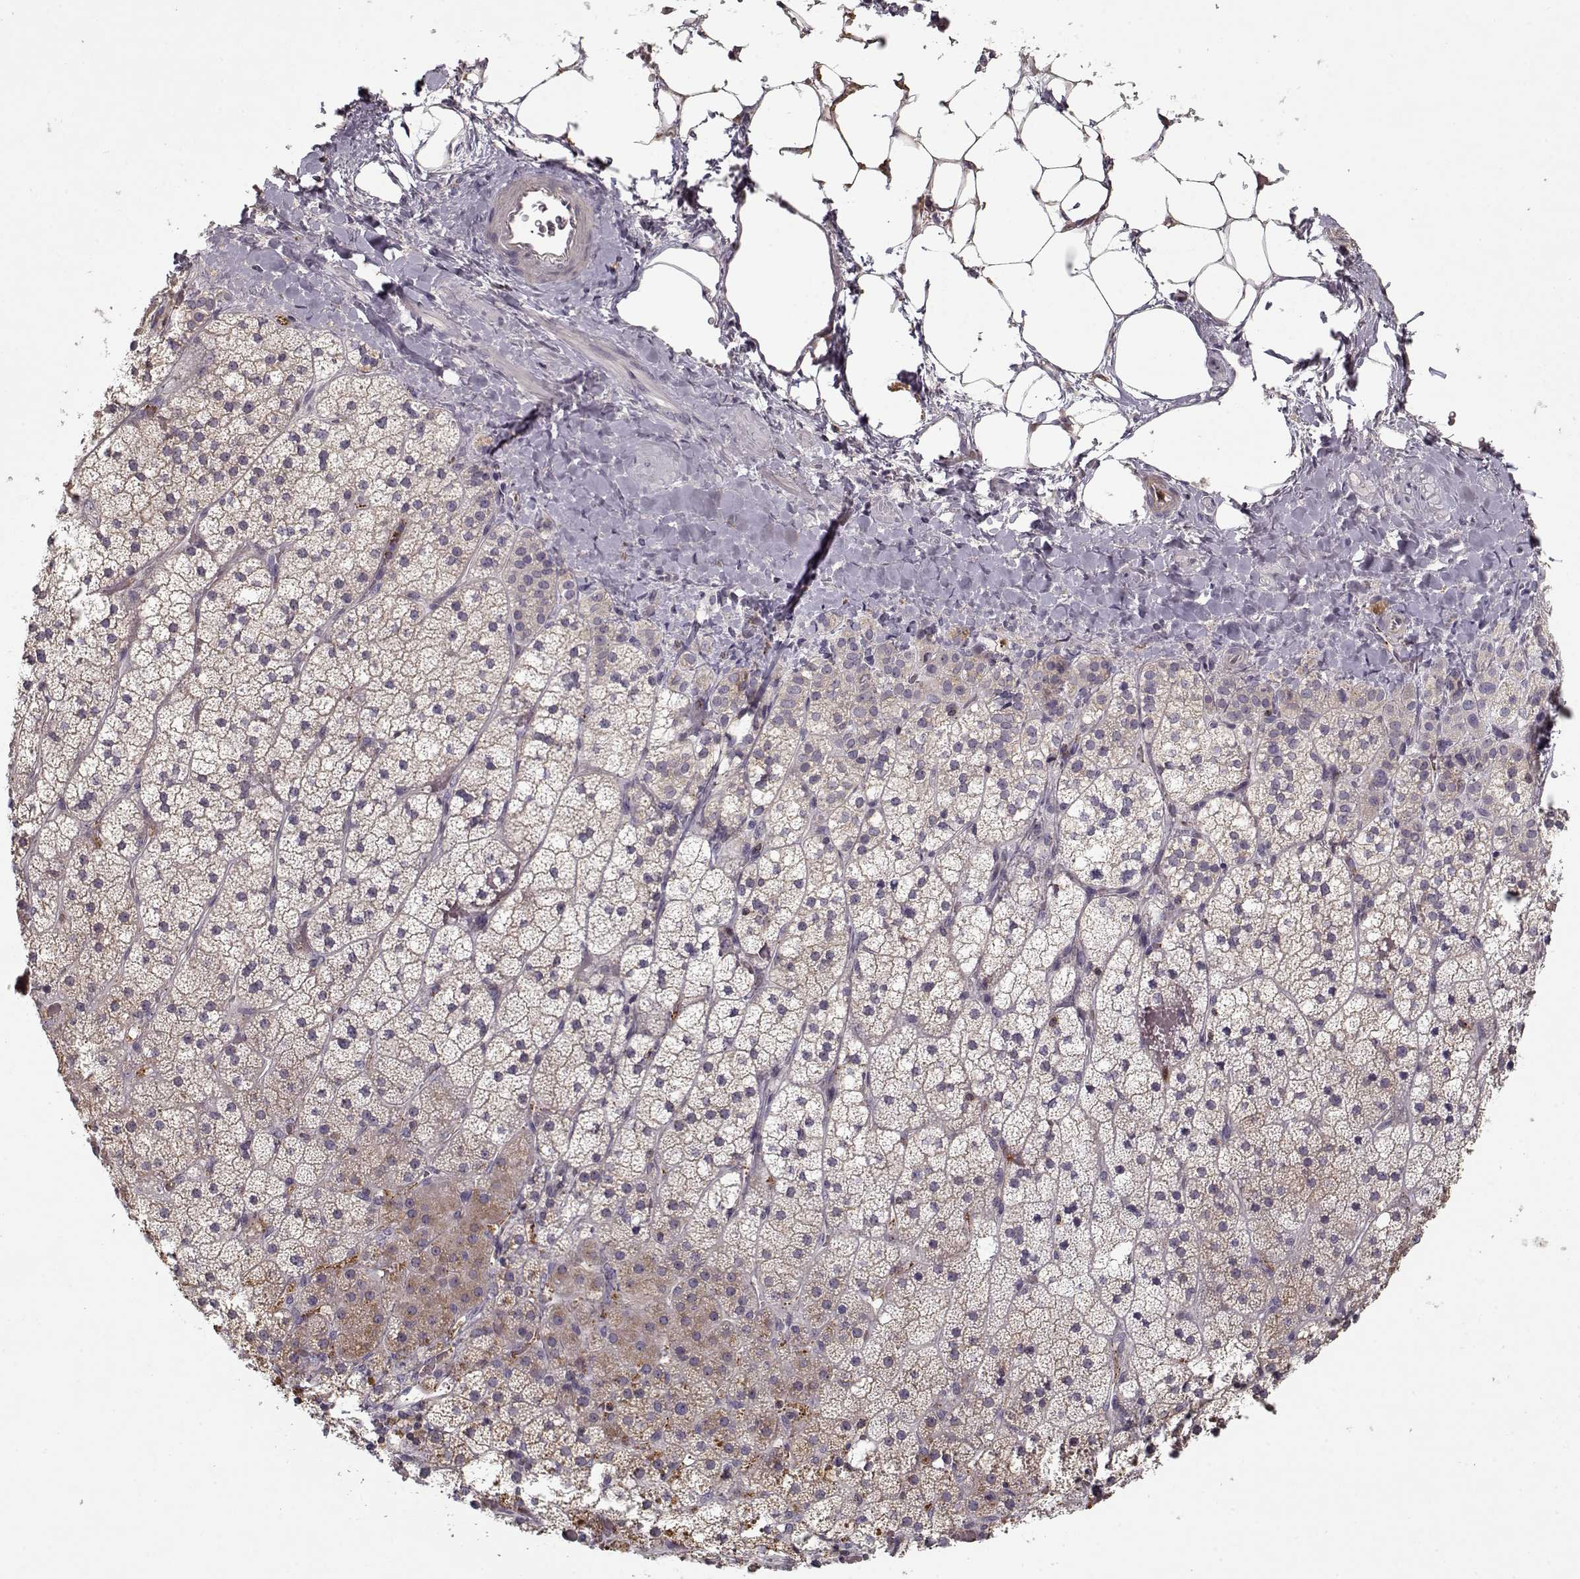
{"staining": {"intensity": "moderate", "quantity": "25%-75%", "location": "cytoplasmic/membranous"}, "tissue": "adrenal gland", "cell_type": "Glandular cells", "image_type": "normal", "snomed": [{"axis": "morphology", "description": "Normal tissue, NOS"}, {"axis": "topography", "description": "Adrenal gland"}], "caption": "A medium amount of moderate cytoplasmic/membranous positivity is present in approximately 25%-75% of glandular cells in benign adrenal gland. The protein of interest is stained brown, and the nuclei are stained in blue (DAB IHC with brightfield microscopy, high magnification).", "gene": "UNC13D", "patient": {"sex": "male", "age": 53}}